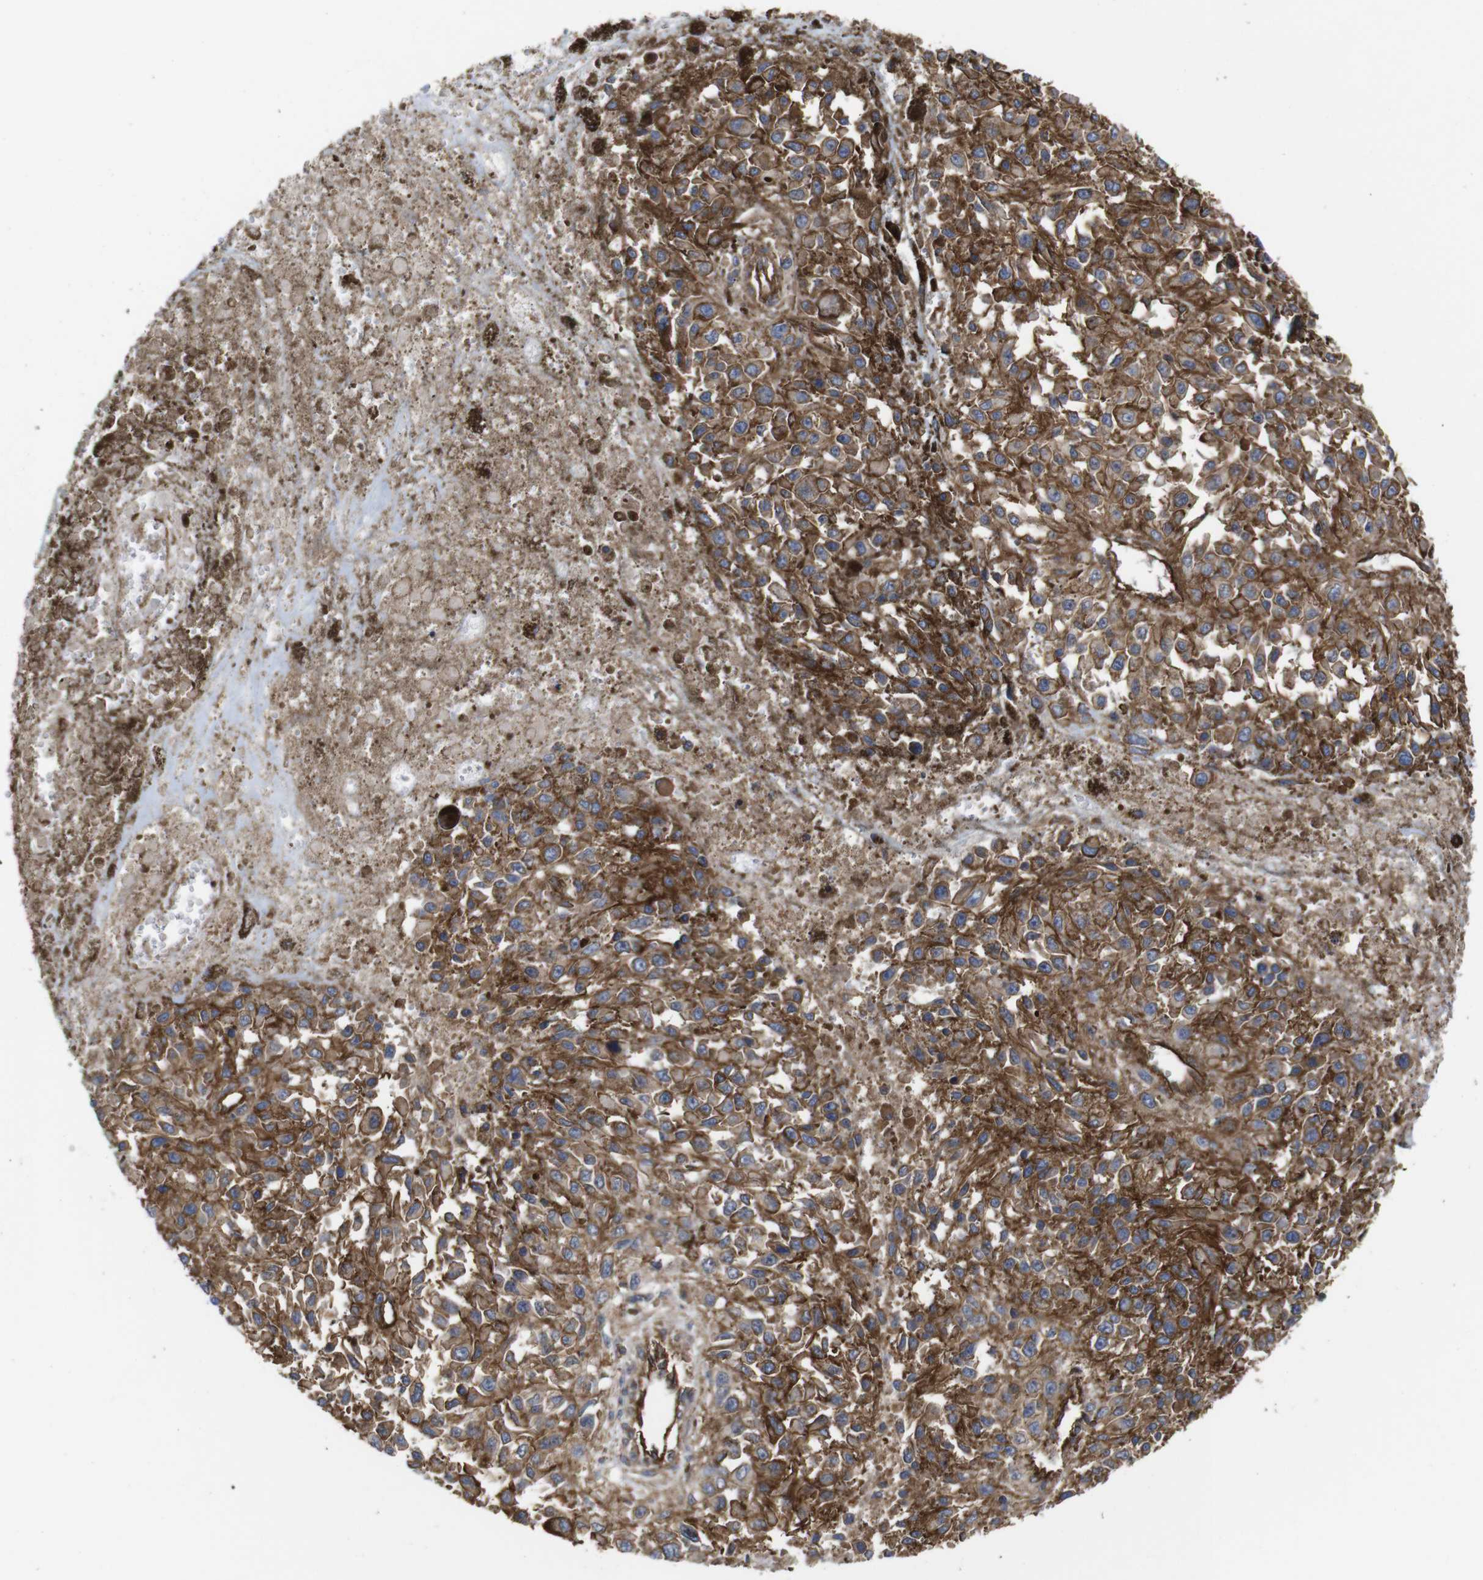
{"staining": {"intensity": "moderate", "quantity": ">75%", "location": "cytoplasmic/membranous"}, "tissue": "melanoma", "cell_type": "Tumor cells", "image_type": "cancer", "snomed": [{"axis": "morphology", "description": "Malignant melanoma, Metastatic site"}, {"axis": "topography", "description": "Lymph node"}], "caption": "High-power microscopy captured an immunohistochemistry image of malignant melanoma (metastatic site), revealing moderate cytoplasmic/membranous staining in approximately >75% of tumor cells.", "gene": "SPTBN1", "patient": {"sex": "male", "age": 59}}